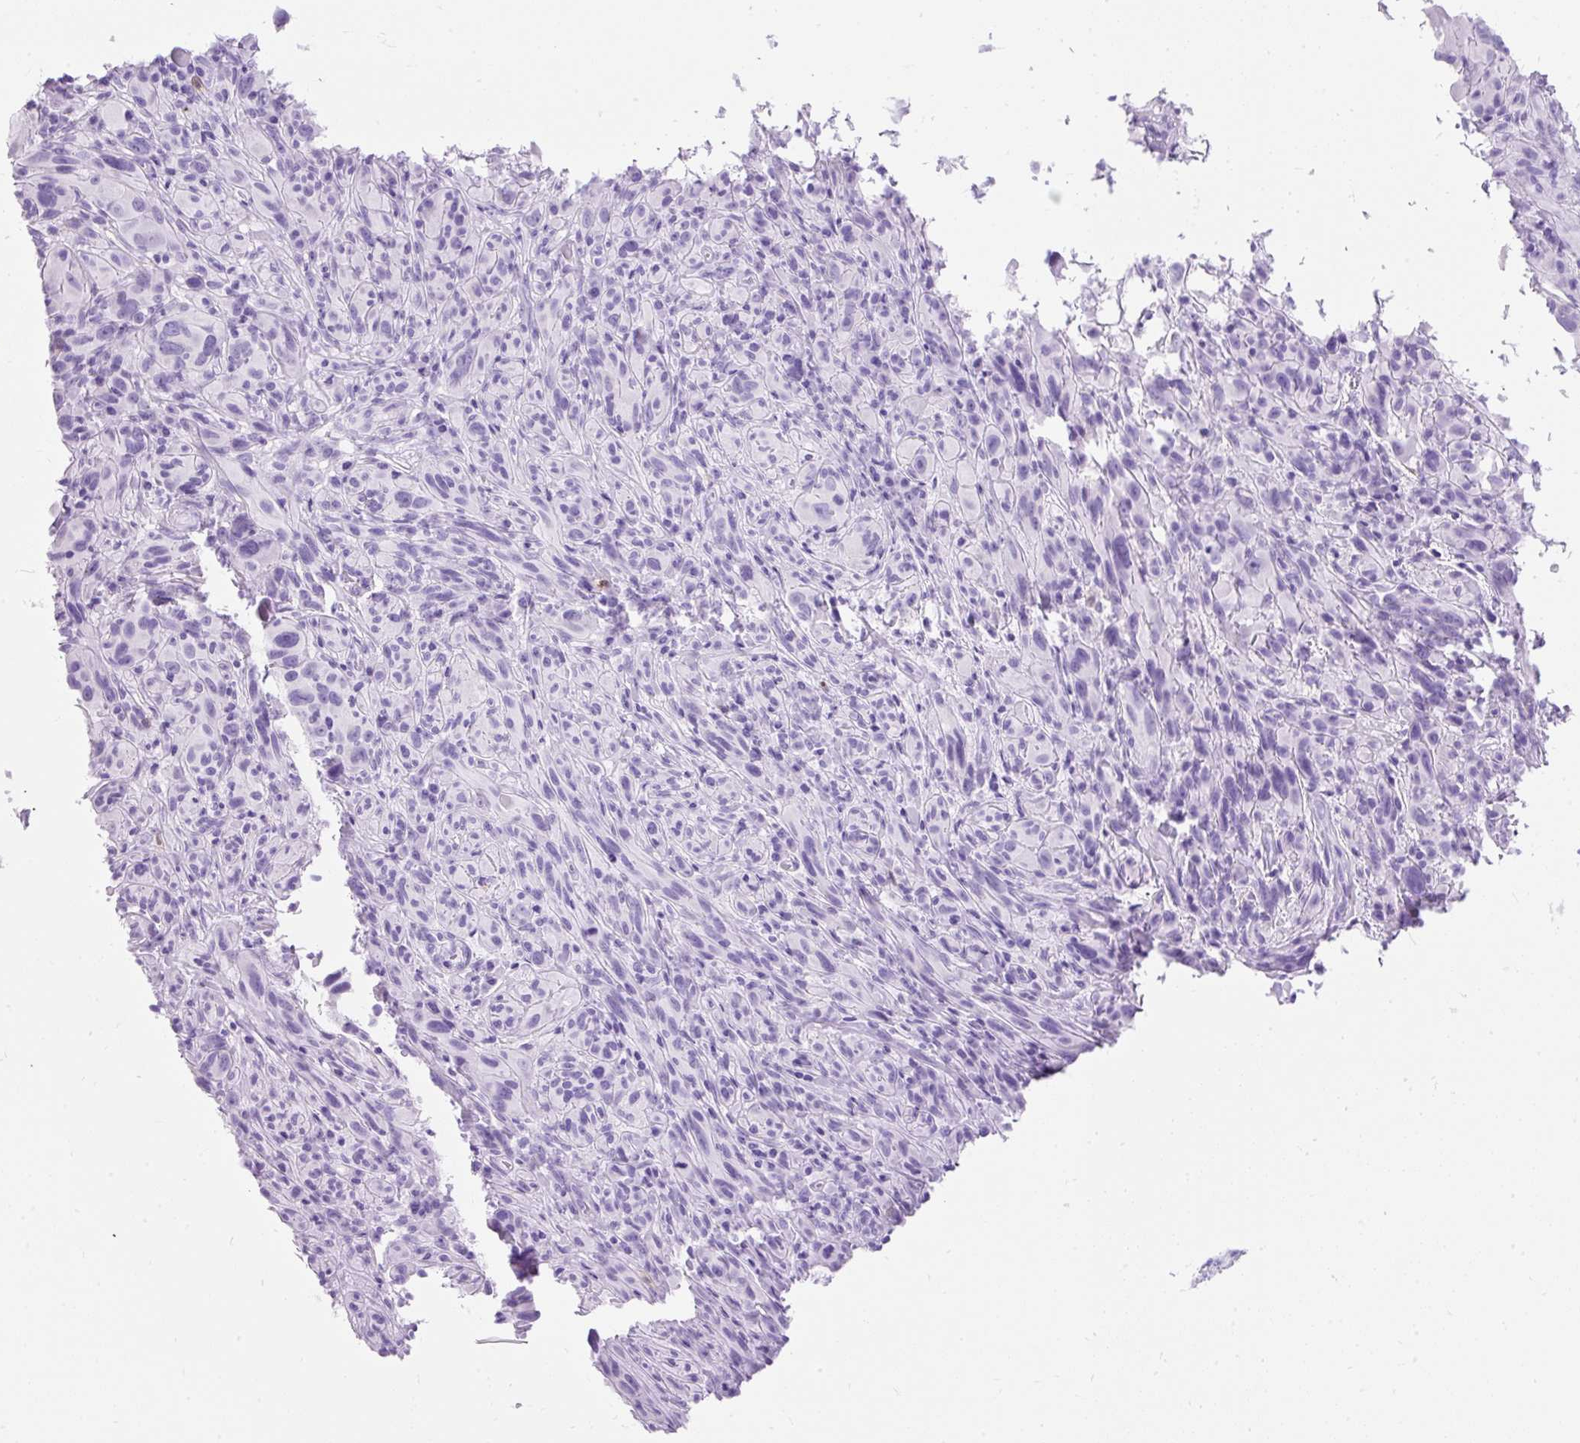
{"staining": {"intensity": "negative", "quantity": "none", "location": "none"}, "tissue": "melanoma", "cell_type": "Tumor cells", "image_type": "cancer", "snomed": [{"axis": "morphology", "description": "Malignant melanoma, NOS"}, {"axis": "topography", "description": "Skin of head"}], "caption": "There is no significant expression in tumor cells of melanoma.", "gene": "PVALB", "patient": {"sex": "male", "age": 96}}